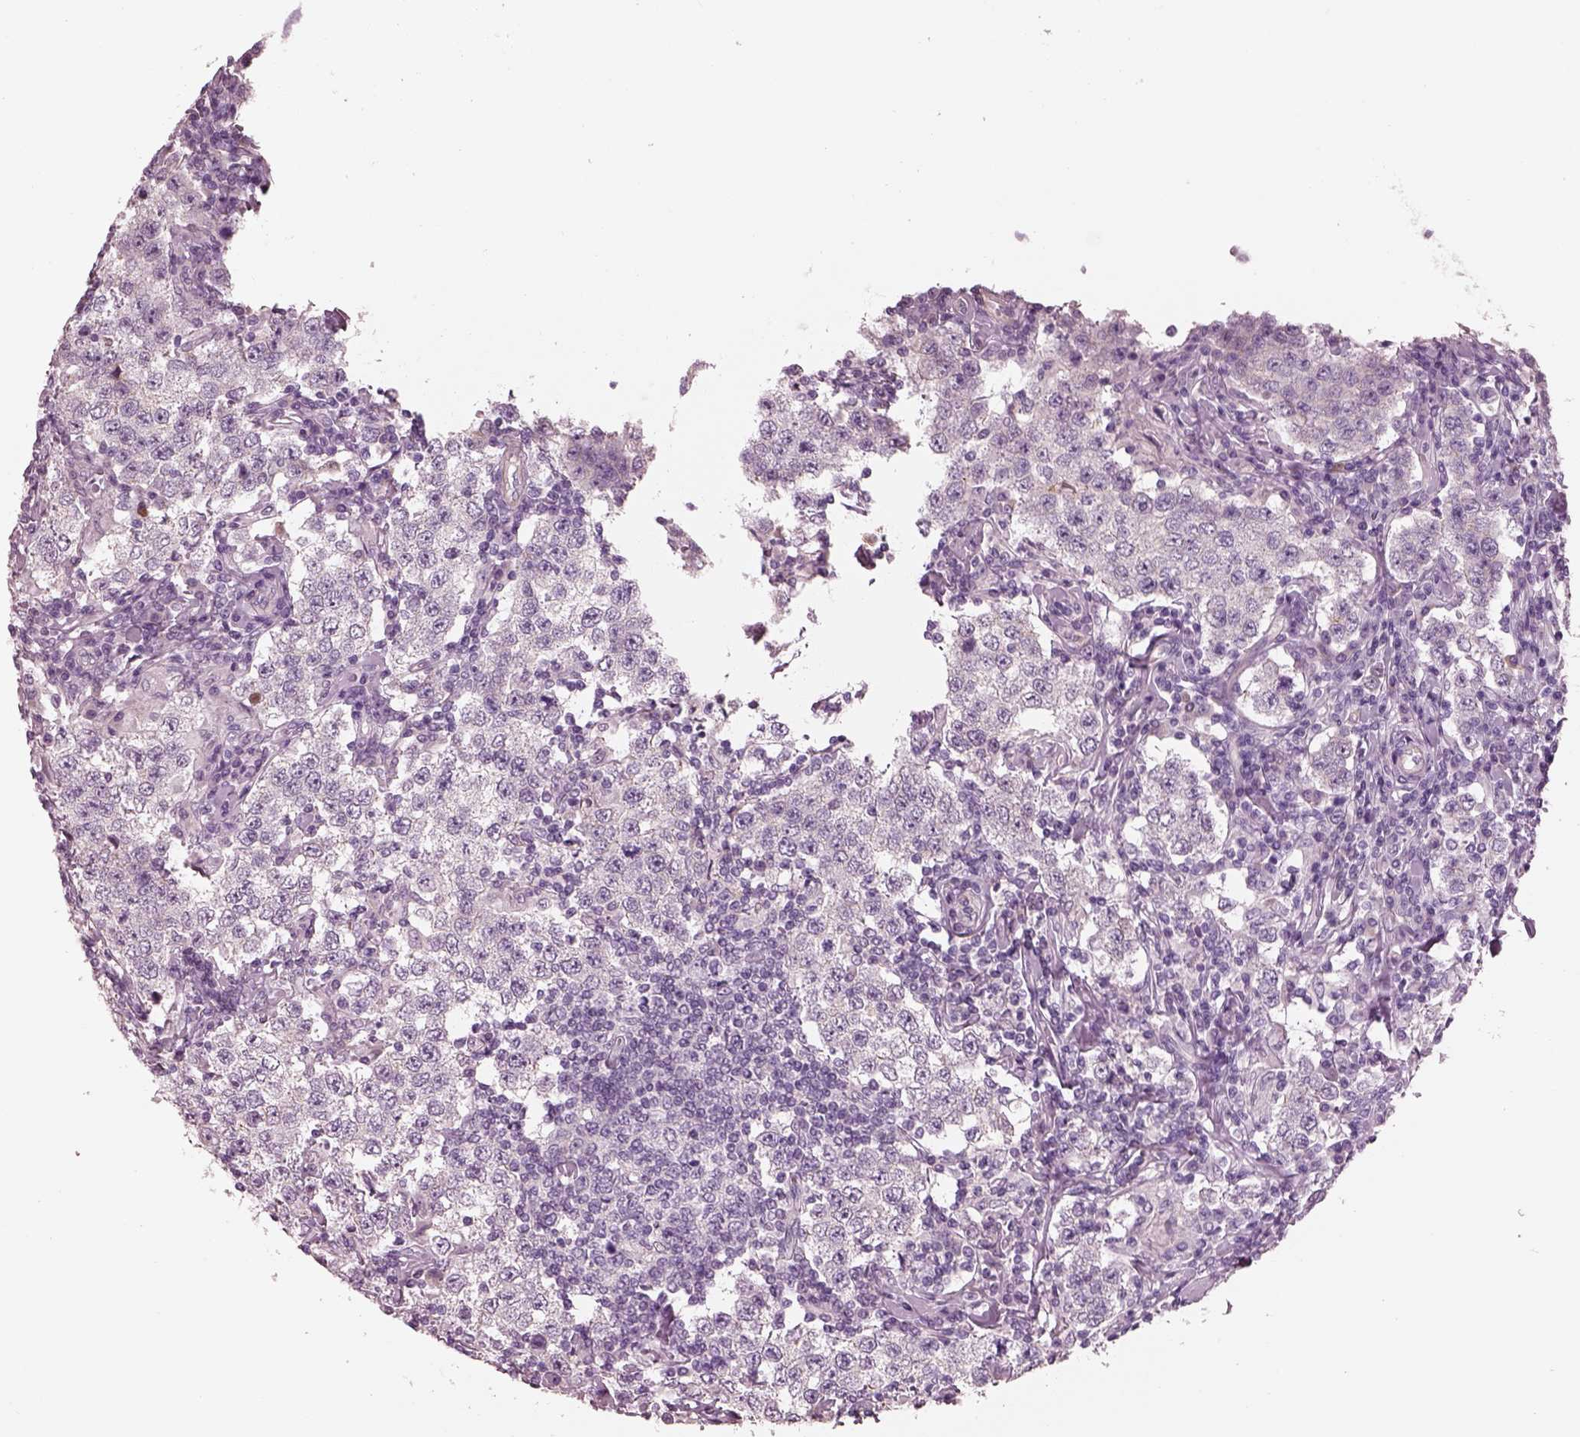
{"staining": {"intensity": "negative", "quantity": "none", "location": "none"}, "tissue": "testis cancer", "cell_type": "Tumor cells", "image_type": "cancer", "snomed": [{"axis": "morphology", "description": "Seminoma, NOS"}, {"axis": "morphology", "description": "Carcinoma, Embryonal, NOS"}, {"axis": "topography", "description": "Testis"}], "caption": "Testis cancer (seminoma) was stained to show a protein in brown. There is no significant expression in tumor cells. The staining was performed using DAB to visualize the protein expression in brown, while the nuclei were stained in blue with hematoxylin (Magnification: 20x).", "gene": "IGLL1", "patient": {"sex": "male", "age": 41}}